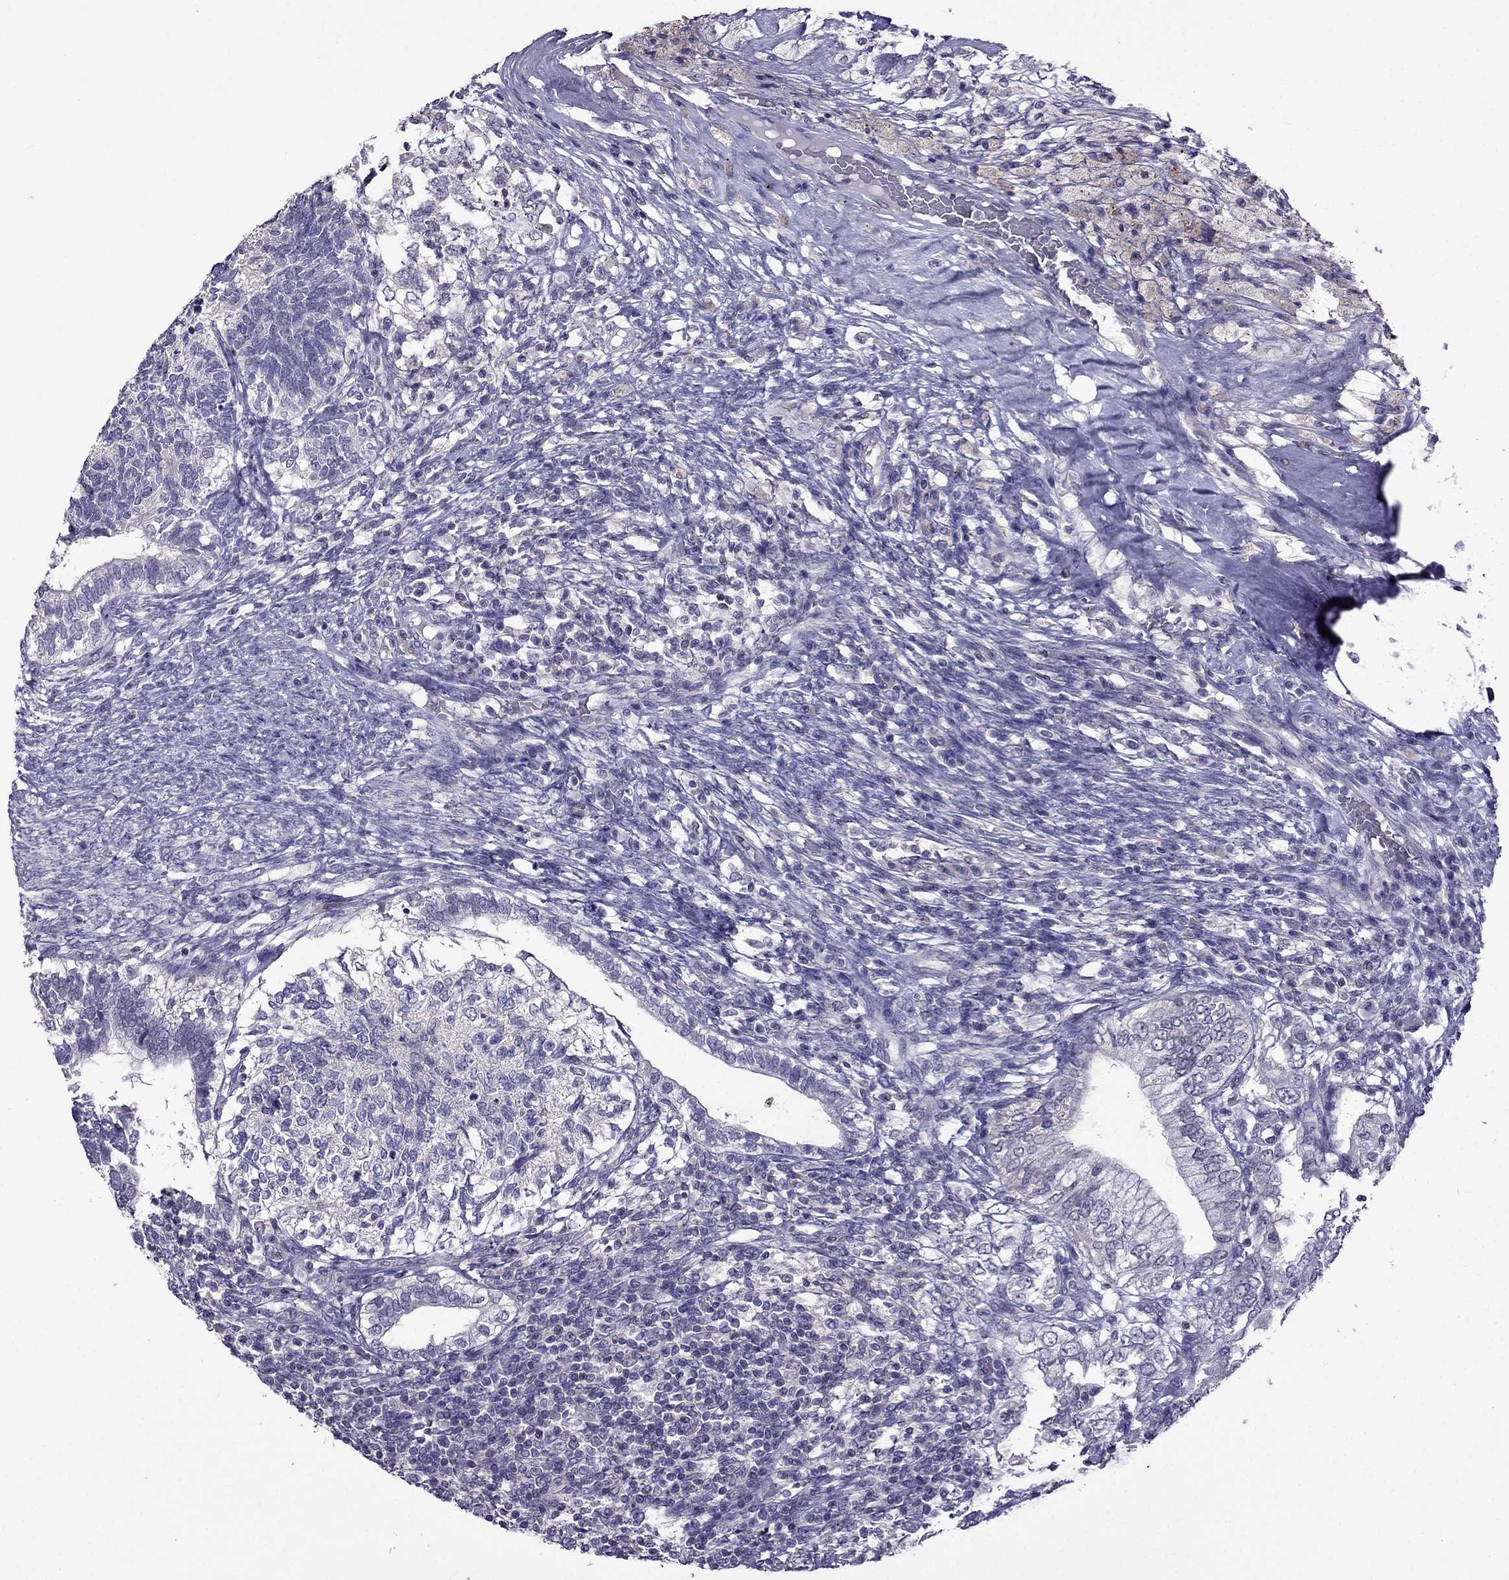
{"staining": {"intensity": "negative", "quantity": "none", "location": "none"}, "tissue": "testis cancer", "cell_type": "Tumor cells", "image_type": "cancer", "snomed": [{"axis": "morphology", "description": "Seminoma, NOS"}, {"axis": "morphology", "description": "Carcinoma, Embryonal, NOS"}, {"axis": "topography", "description": "Testis"}], "caption": "Testis embryonal carcinoma stained for a protein using immunohistochemistry (IHC) reveals no expression tumor cells.", "gene": "AQP9", "patient": {"sex": "male", "age": 41}}